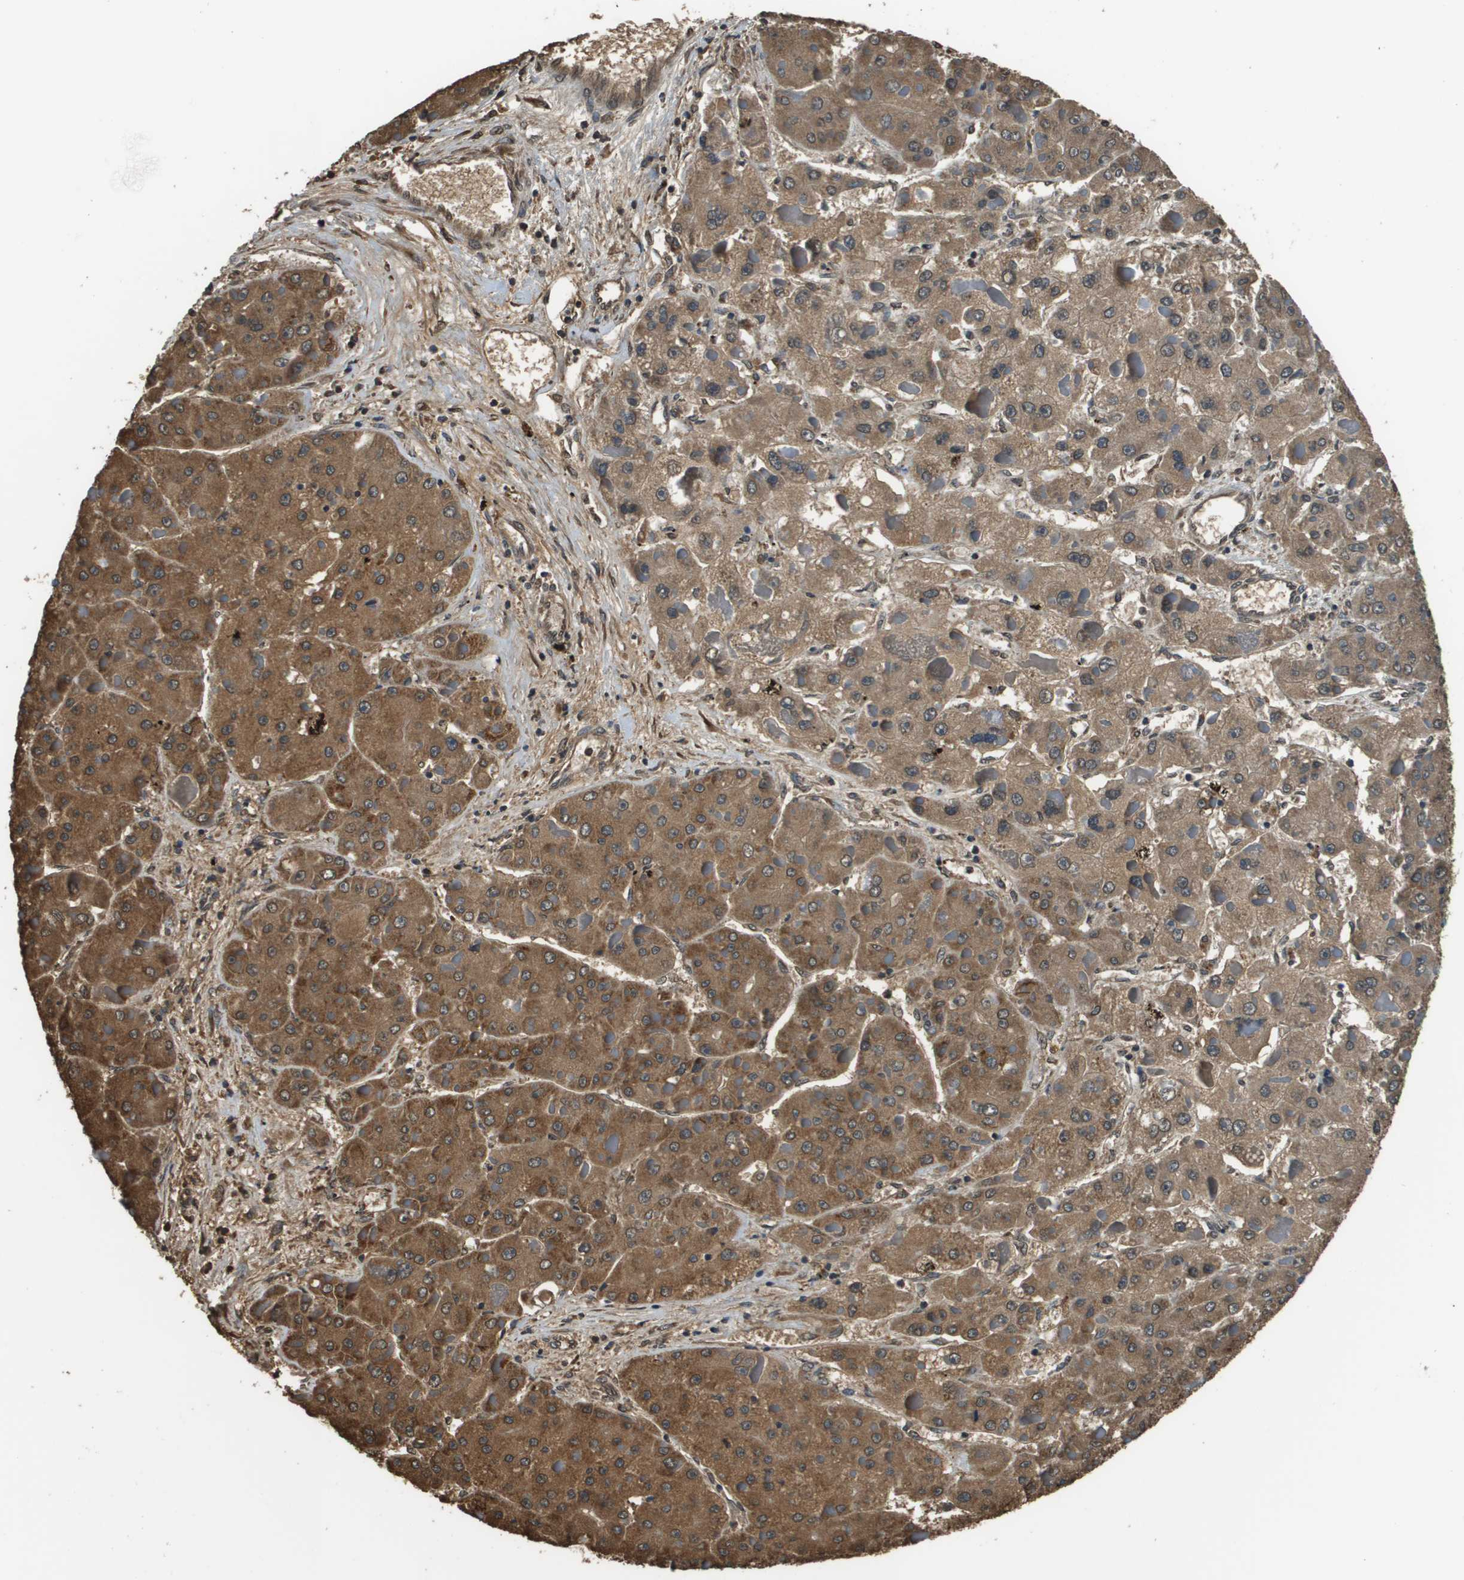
{"staining": {"intensity": "moderate", "quantity": ">75%", "location": "cytoplasmic/membranous"}, "tissue": "liver cancer", "cell_type": "Tumor cells", "image_type": "cancer", "snomed": [{"axis": "morphology", "description": "Carcinoma, Hepatocellular, NOS"}, {"axis": "topography", "description": "Liver"}], "caption": "Human liver cancer (hepatocellular carcinoma) stained with a brown dye exhibits moderate cytoplasmic/membranous positive expression in approximately >75% of tumor cells.", "gene": "SEC62", "patient": {"sex": "female", "age": 73}}